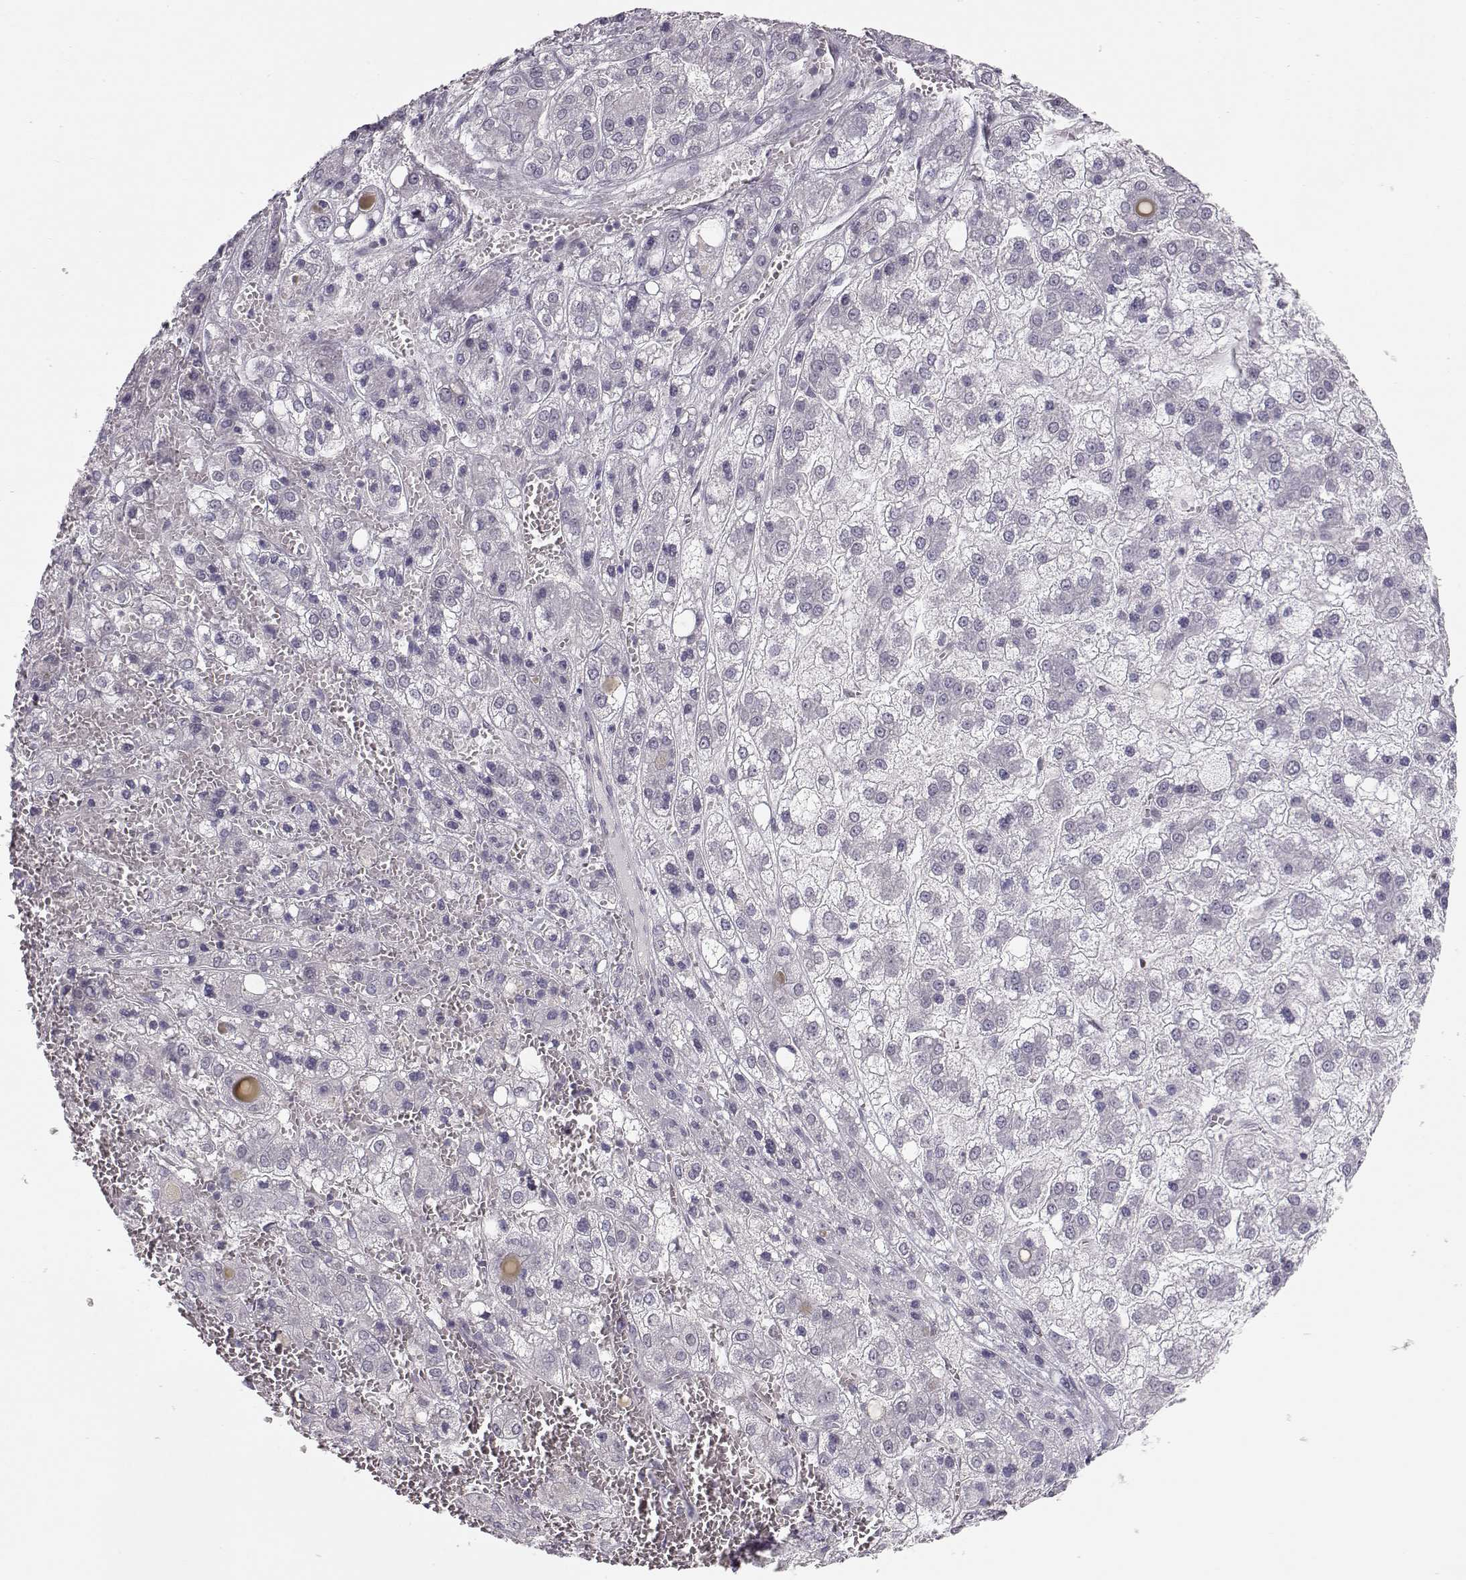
{"staining": {"intensity": "negative", "quantity": "none", "location": "none"}, "tissue": "liver cancer", "cell_type": "Tumor cells", "image_type": "cancer", "snomed": [{"axis": "morphology", "description": "Carcinoma, Hepatocellular, NOS"}, {"axis": "topography", "description": "Liver"}], "caption": "The image exhibits no significant positivity in tumor cells of liver hepatocellular carcinoma.", "gene": "FAM205A", "patient": {"sex": "male", "age": 73}}